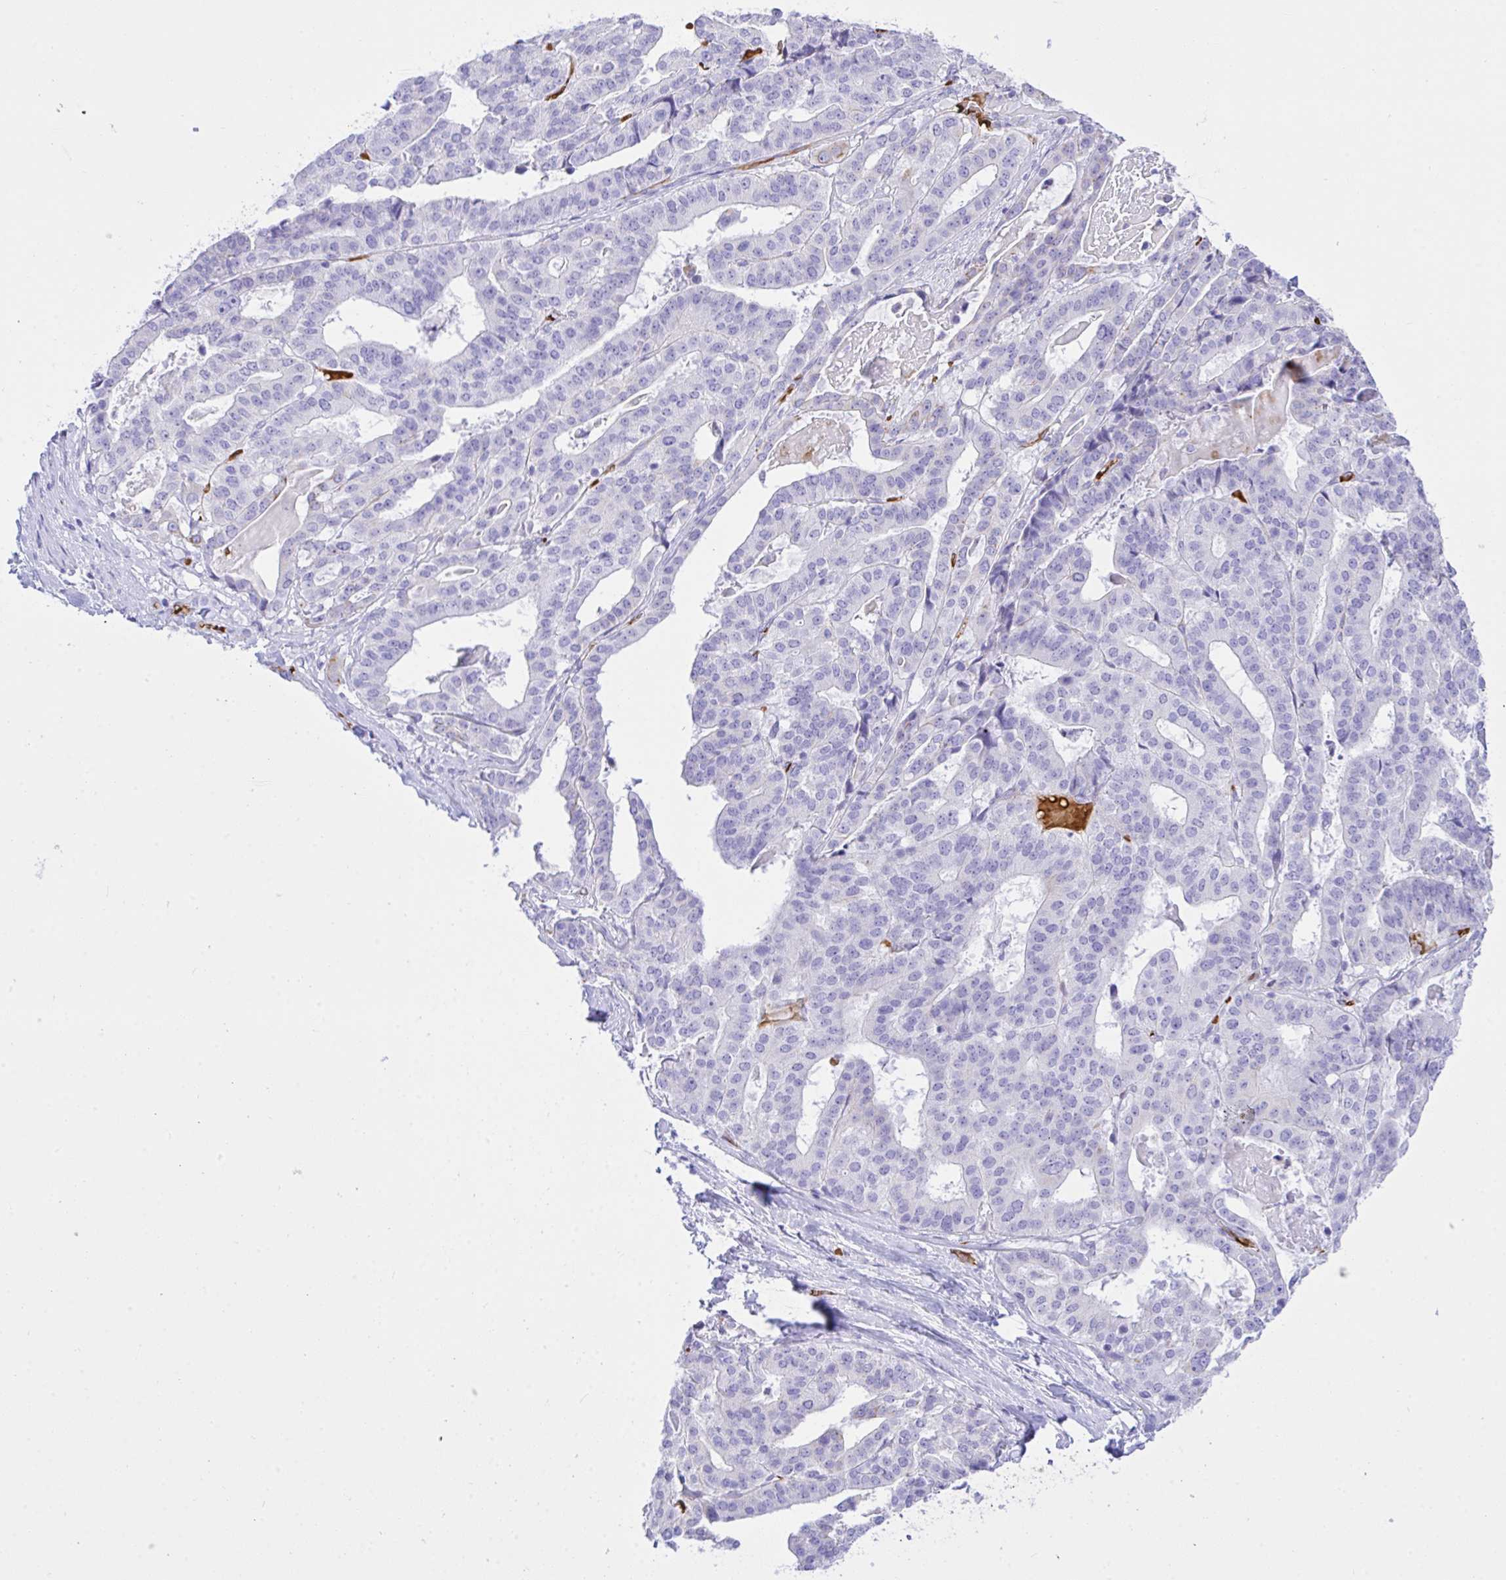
{"staining": {"intensity": "weak", "quantity": "<25%", "location": "cytoplasmic/membranous"}, "tissue": "stomach cancer", "cell_type": "Tumor cells", "image_type": "cancer", "snomed": [{"axis": "morphology", "description": "Adenocarcinoma, NOS"}, {"axis": "topography", "description": "Stomach"}], "caption": "DAB (3,3'-diaminobenzidine) immunohistochemical staining of human adenocarcinoma (stomach) exhibits no significant staining in tumor cells.", "gene": "ZNF221", "patient": {"sex": "male", "age": 48}}